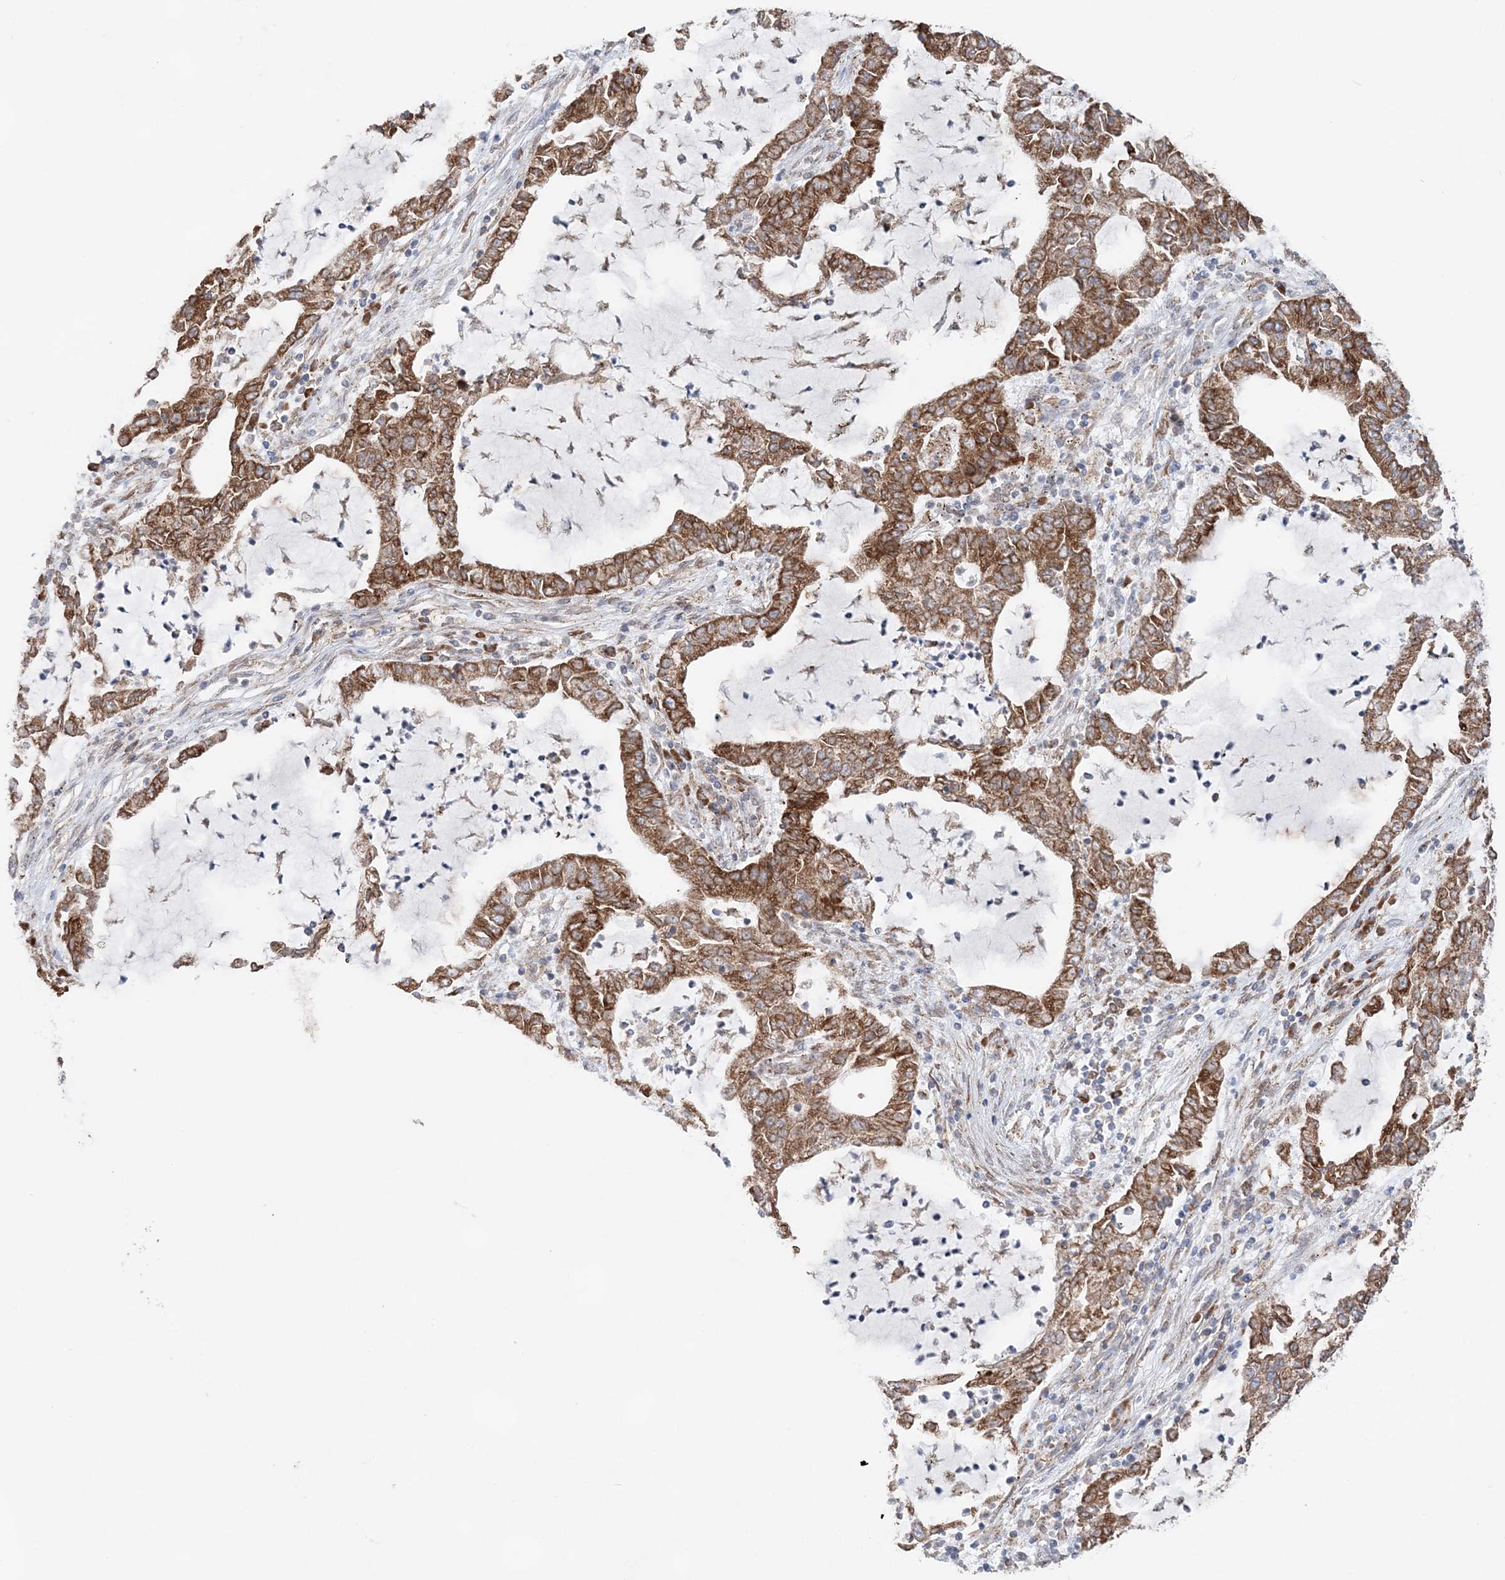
{"staining": {"intensity": "moderate", "quantity": ">75%", "location": "cytoplasmic/membranous"}, "tissue": "lung cancer", "cell_type": "Tumor cells", "image_type": "cancer", "snomed": [{"axis": "morphology", "description": "Adenocarcinoma, NOS"}, {"axis": "topography", "description": "Lung"}], "caption": "Immunohistochemical staining of human lung adenocarcinoma exhibits medium levels of moderate cytoplasmic/membranous protein positivity in approximately >75% of tumor cells. (IHC, brightfield microscopy, high magnification).", "gene": "TMED10", "patient": {"sex": "female", "age": 51}}